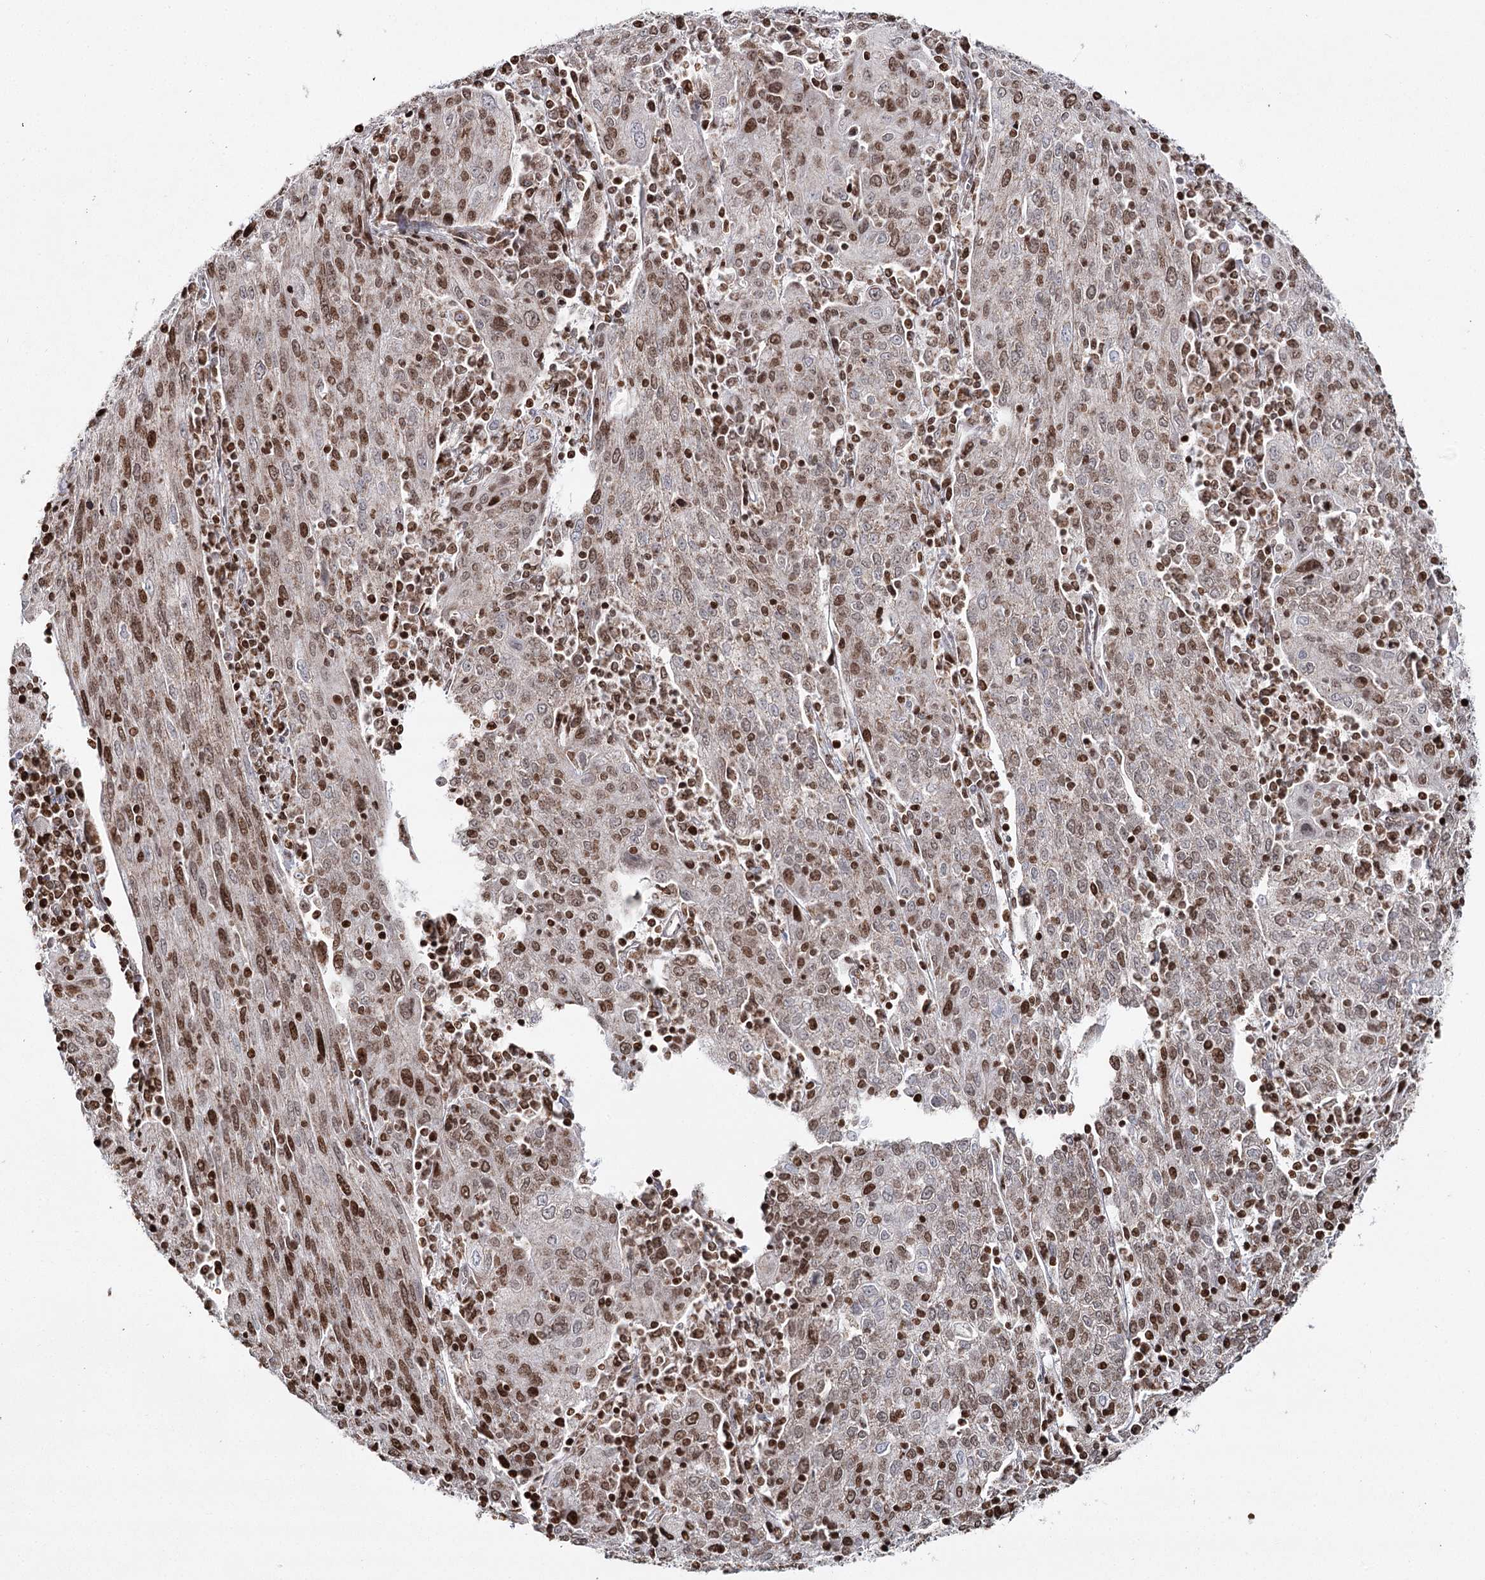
{"staining": {"intensity": "moderate", "quantity": ">75%", "location": "cytoplasmic/membranous,nuclear"}, "tissue": "cervical cancer", "cell_type": "Tumor cells", "image_type": "cancer", "snomed": [{"axis": "morphology", "description": "Squamous cell carcinoma, NOS"}, {"axis": "topography", "description": "Cervix"}], "caption": "Cervical squamous cell carcinoma was stained to show a protein in brown. There is medium levels of moderate cytoplasmic/membranous and nuclear expression in approximately >75% of tumor cells. (DAB IHC with brightfield microscopy, high magnification).", "gene": "PDHX", "patient": {"sex": "female", "age": 67}}